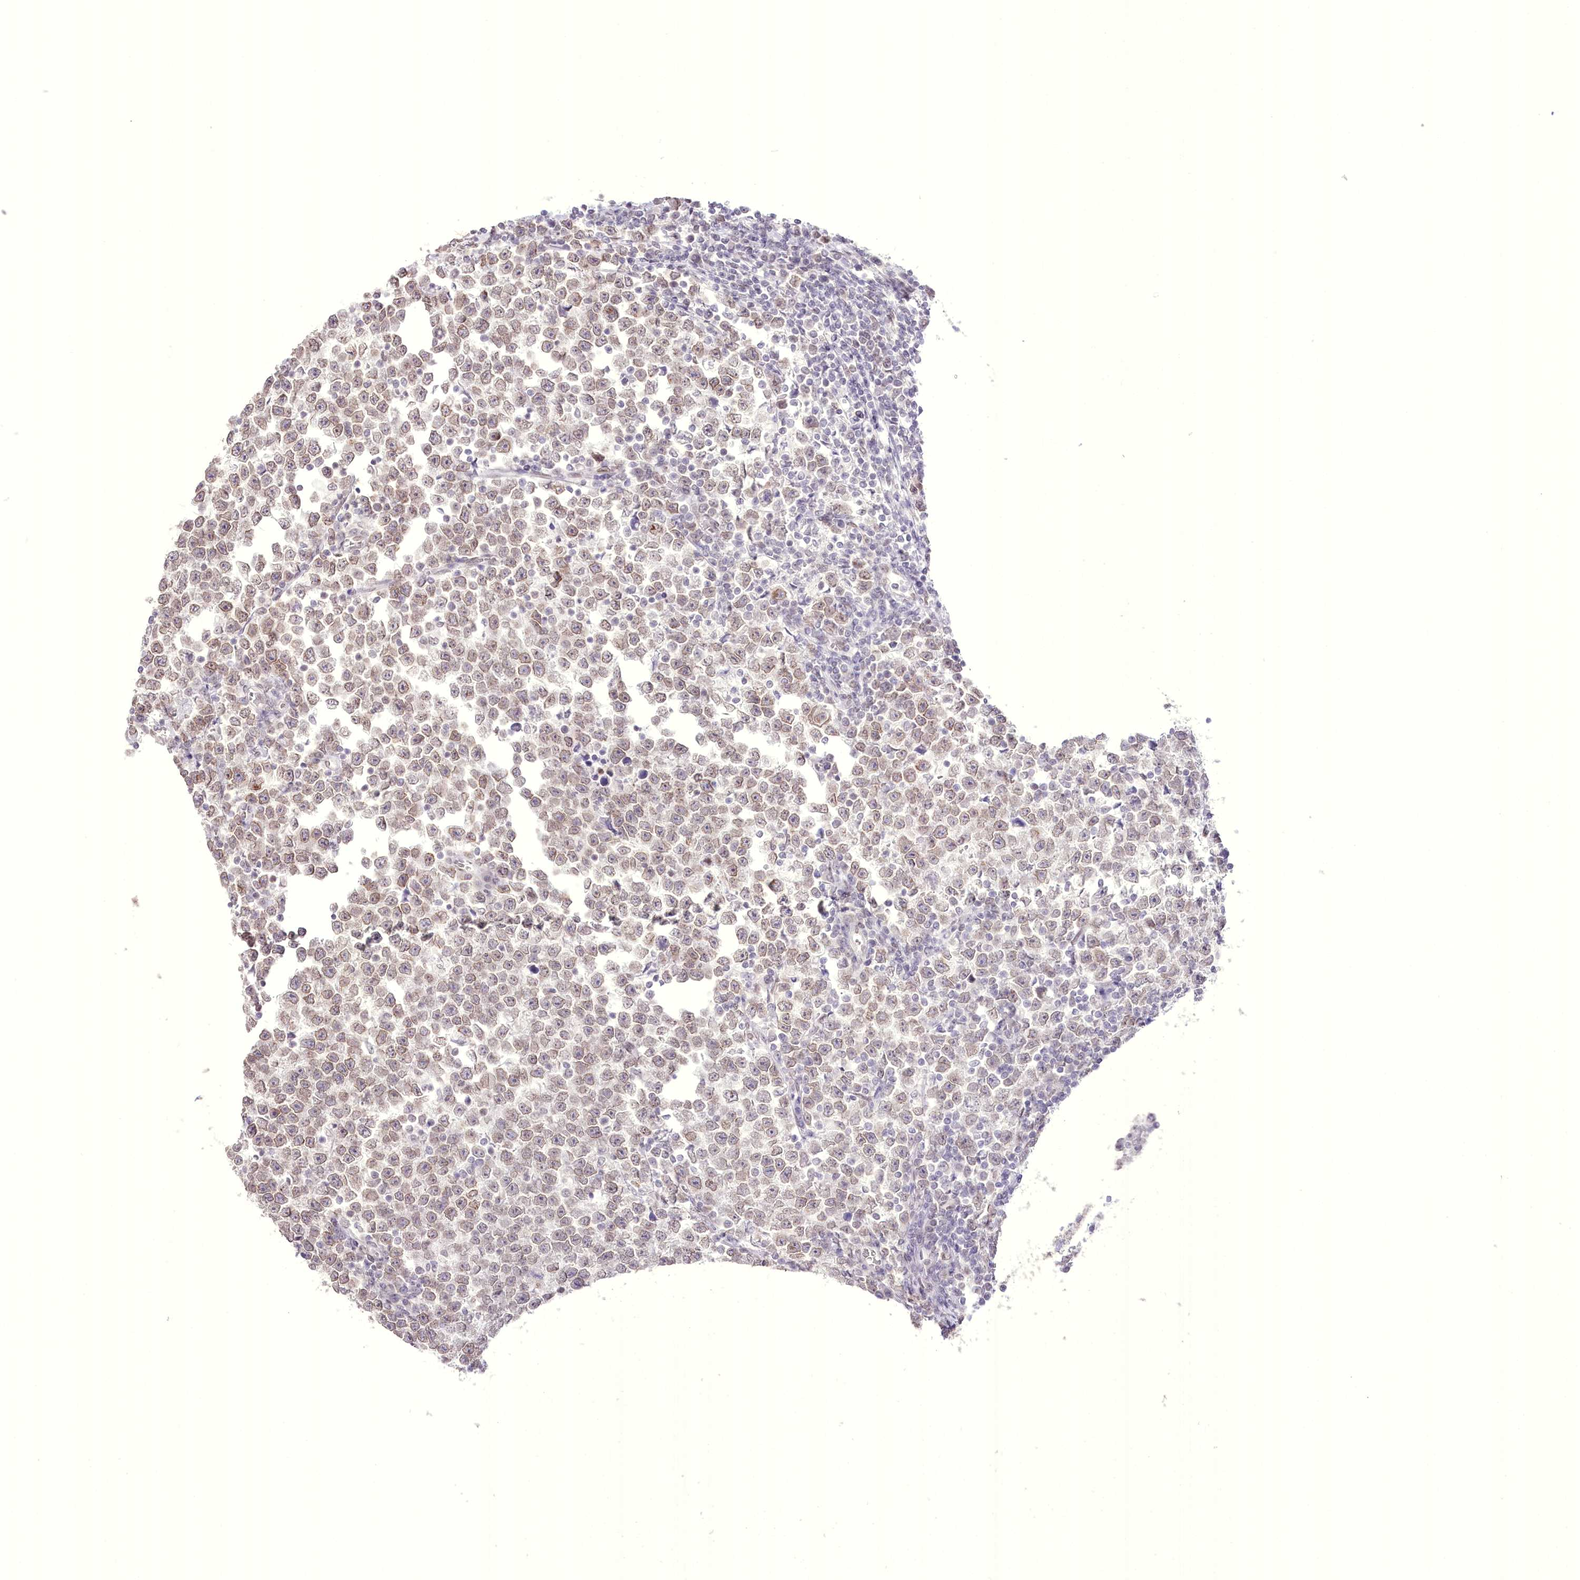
{"staining": {"intensity": "weak", "quantity": "25%-75%", "location": "cytoplasmic/membranous"}, "tissue": "testis cancer", "cell_type": "Tumor cells", "image_type": "cancer", "snomed": [{"axis": "morphology", "description": "Normal tissue, NOS"}, {"axis": "morphology", "description": "Seminoma, NOS"}, {"axis": "topography", "description": "Testis"}], "caption": "This photomicrograph reveals seminoma (testis) stained with immunohistochemistry (IHC) to label a protein in brown. The cytoplasmic/membranous of tumor cells show weak positivity for the protein. Nuclei are counter-stained blue.", "gene": "SLC39A10", "patient": {"sex": "male", "age": 43}}